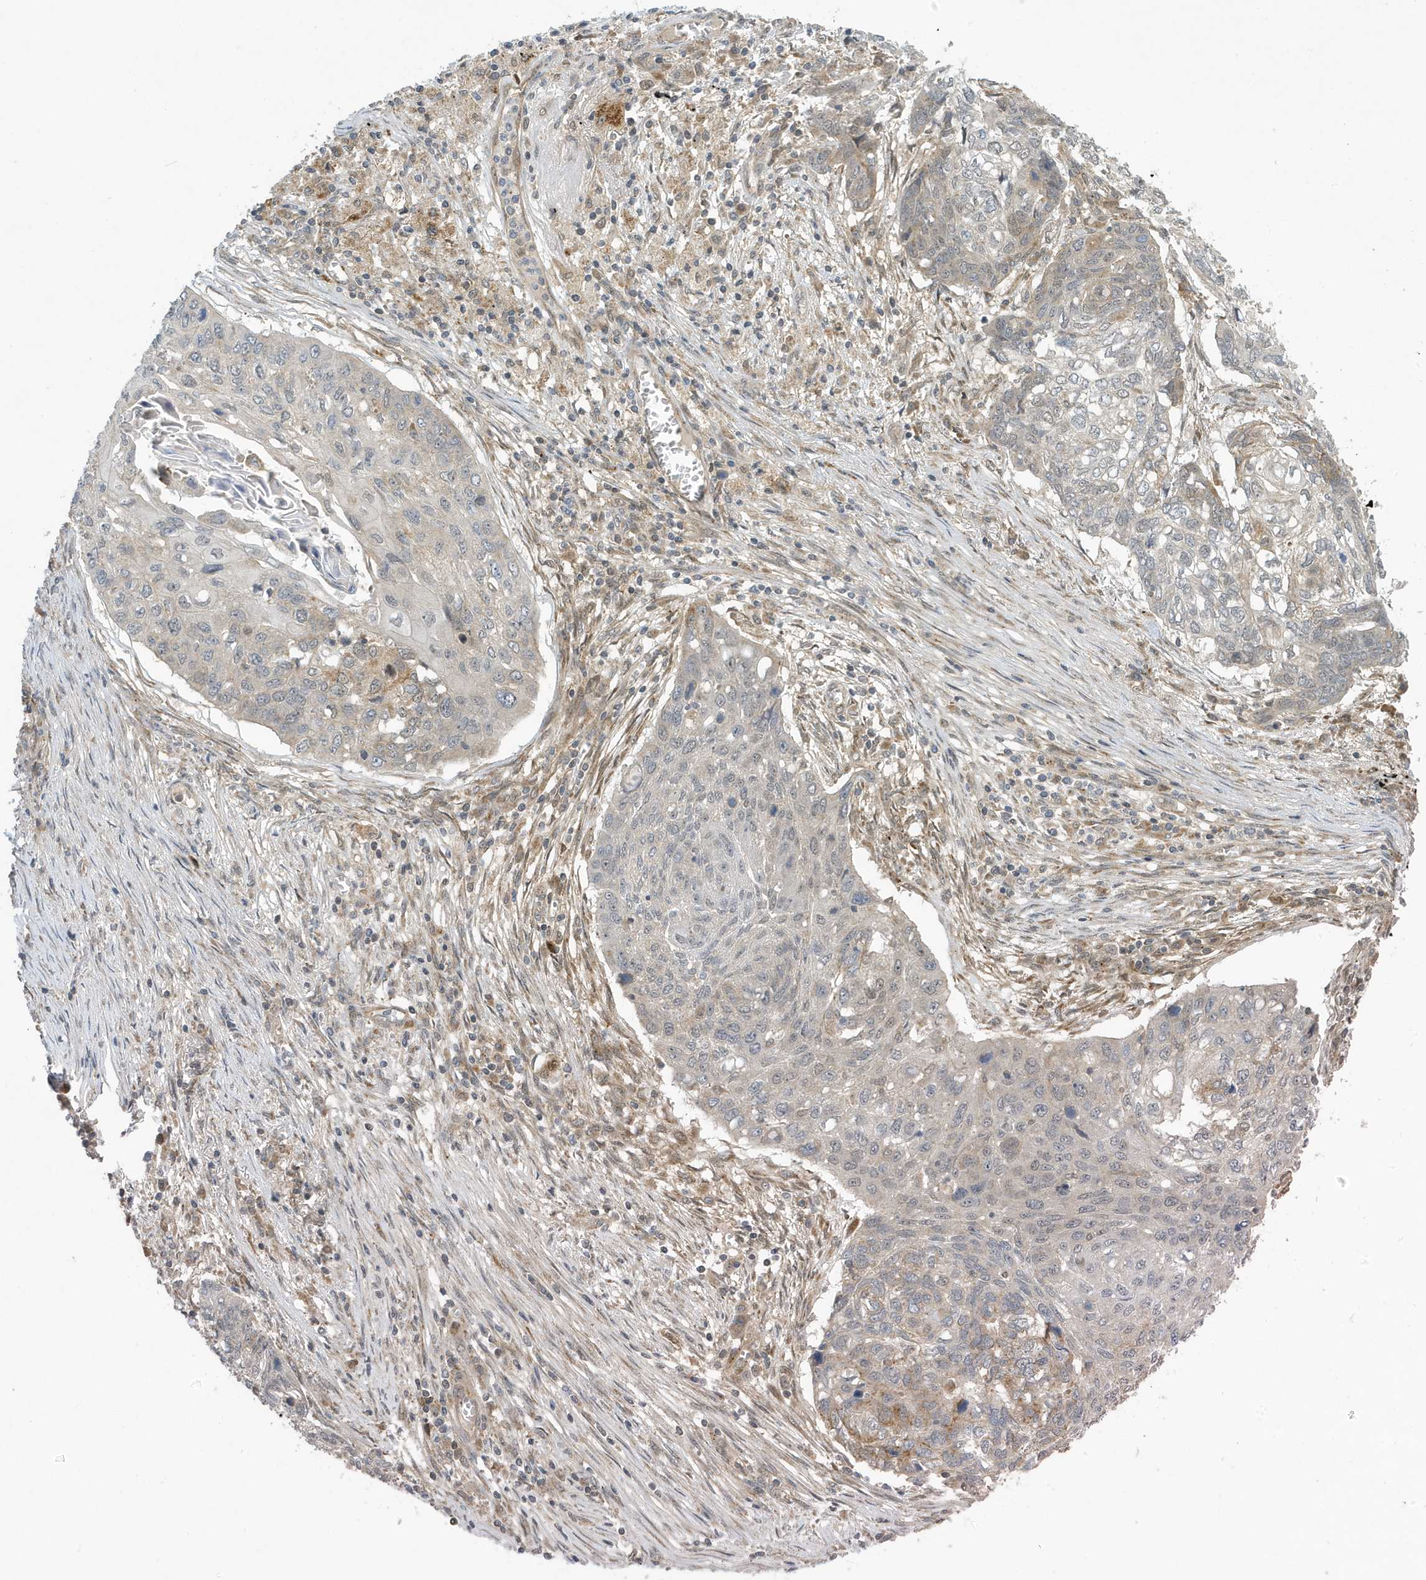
{"staining": {"intensity": "weak", "quantity": "<25%", "location": "cytoplasmic/membranous"}, "tissue": "lung cancer", "cell_type": "Tumor cells", "image_type": "cancer", "snomed": [{"axis": "morphology", "description": "Squamous cell carcinoma, NOS"}, {"axis": "topography", "description": "Lung"}], "caption": "DAB (3,3'-diaminobenzidine) immunohistochemical staining of human lung cancer shows no significant expression in tumor cells. (DAB immunohistochemistry (IHC), high magnification).", "gene": "NCOA7", "patient": {"sex": "female", "age": 63}}